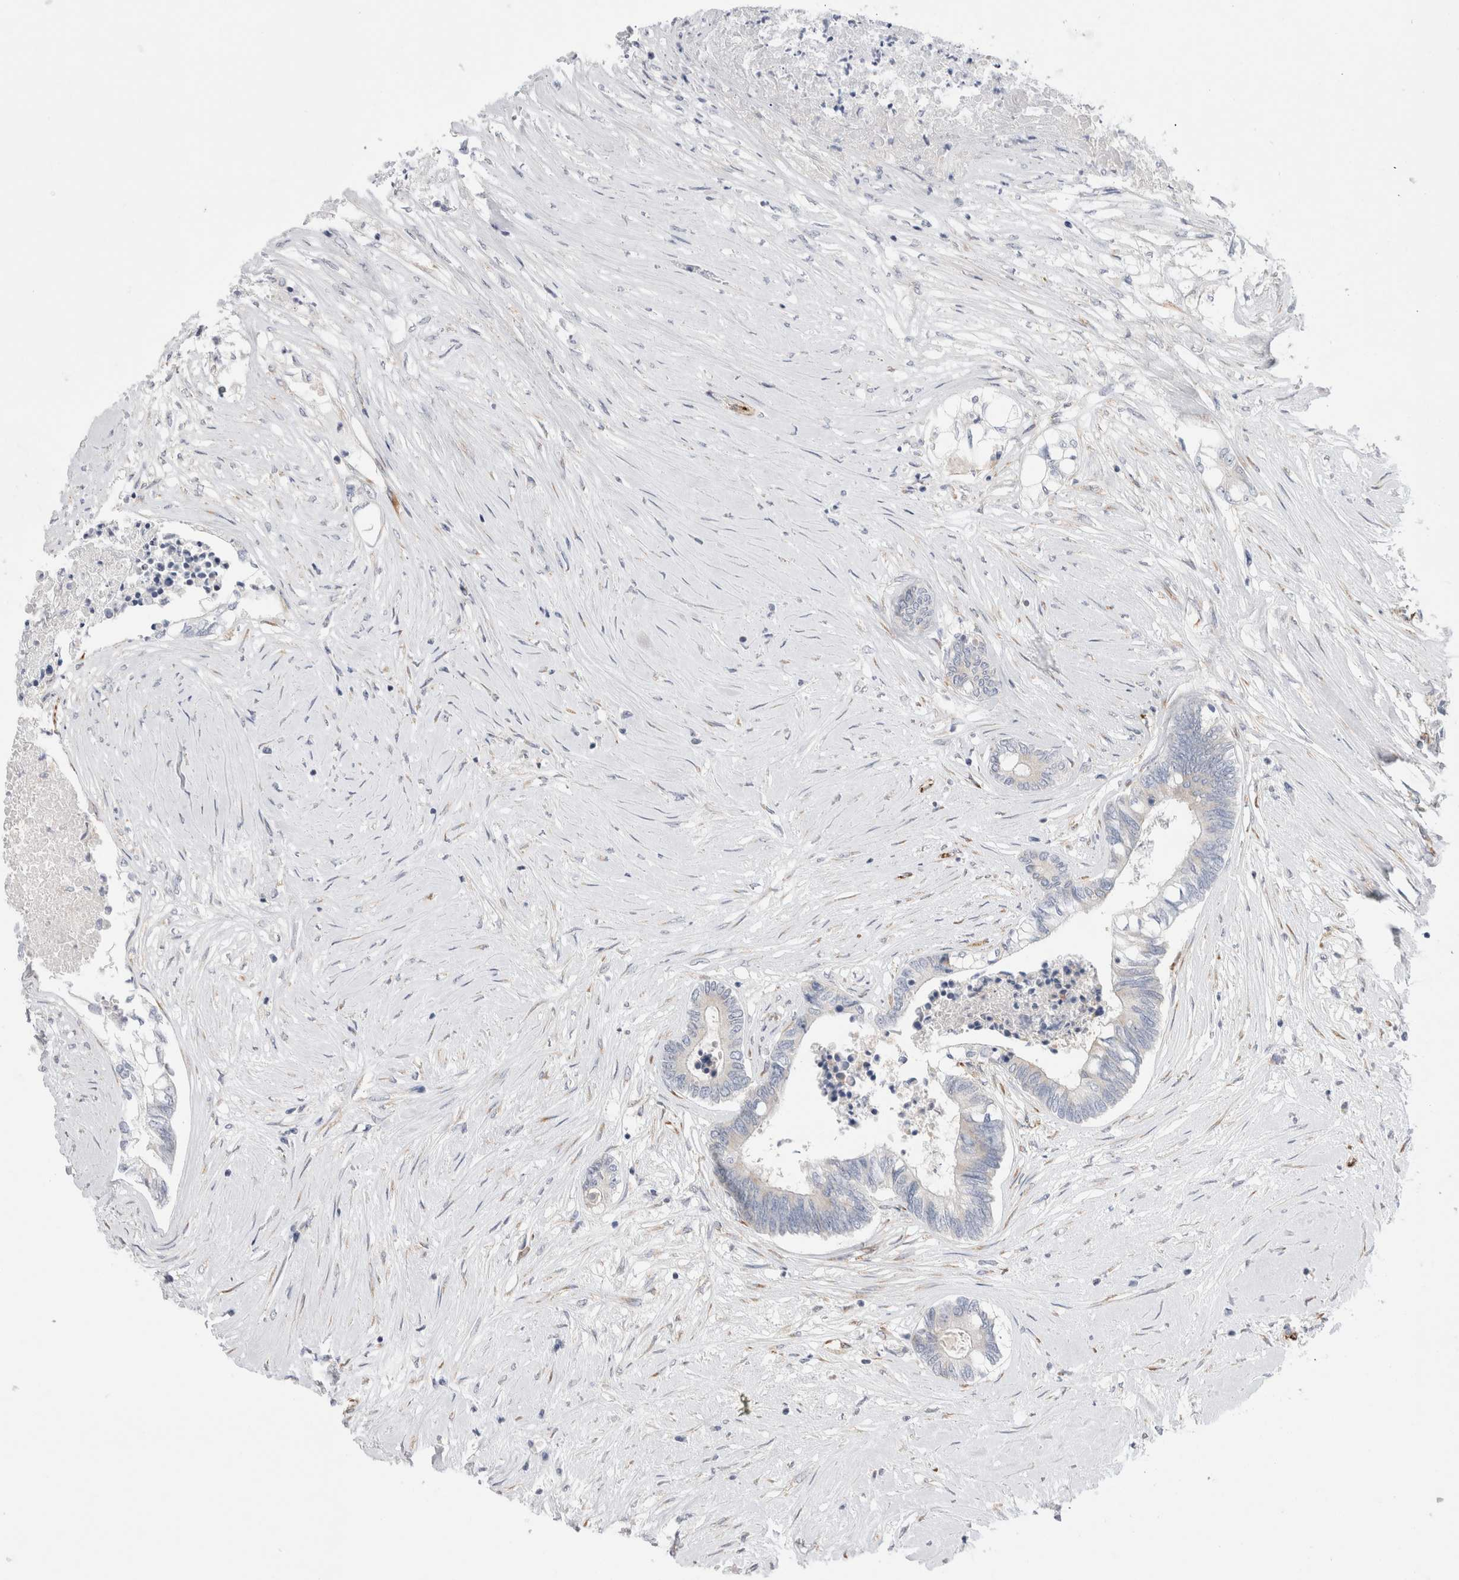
{"staining": {"intensity": "moderate", "quantity": "<25%", "location": "cytoplasmic/membranous"}, "tissue": "colorectal cancer", "cell_type": "Tumor cells", "image_type": "cancer", "snomed": [{"axis": "morphology", "description": "Adenocarcinoma, NOS"}, {"axis": "topography", "description": "Rectum"}], "caption": "Colorectal cancer (adenocarcinoma) tissue displays moderate cytoplasmic/membranous positivity in approximately <25% of tumor cells, visualized by immunohistochemistry. (Stains: DAB in brown, nuclei in blue, Microscopy: brightfield microscopy at high magnification).", "gene": "CNPY4", "patient": {"sex": "male", "age": 63}}